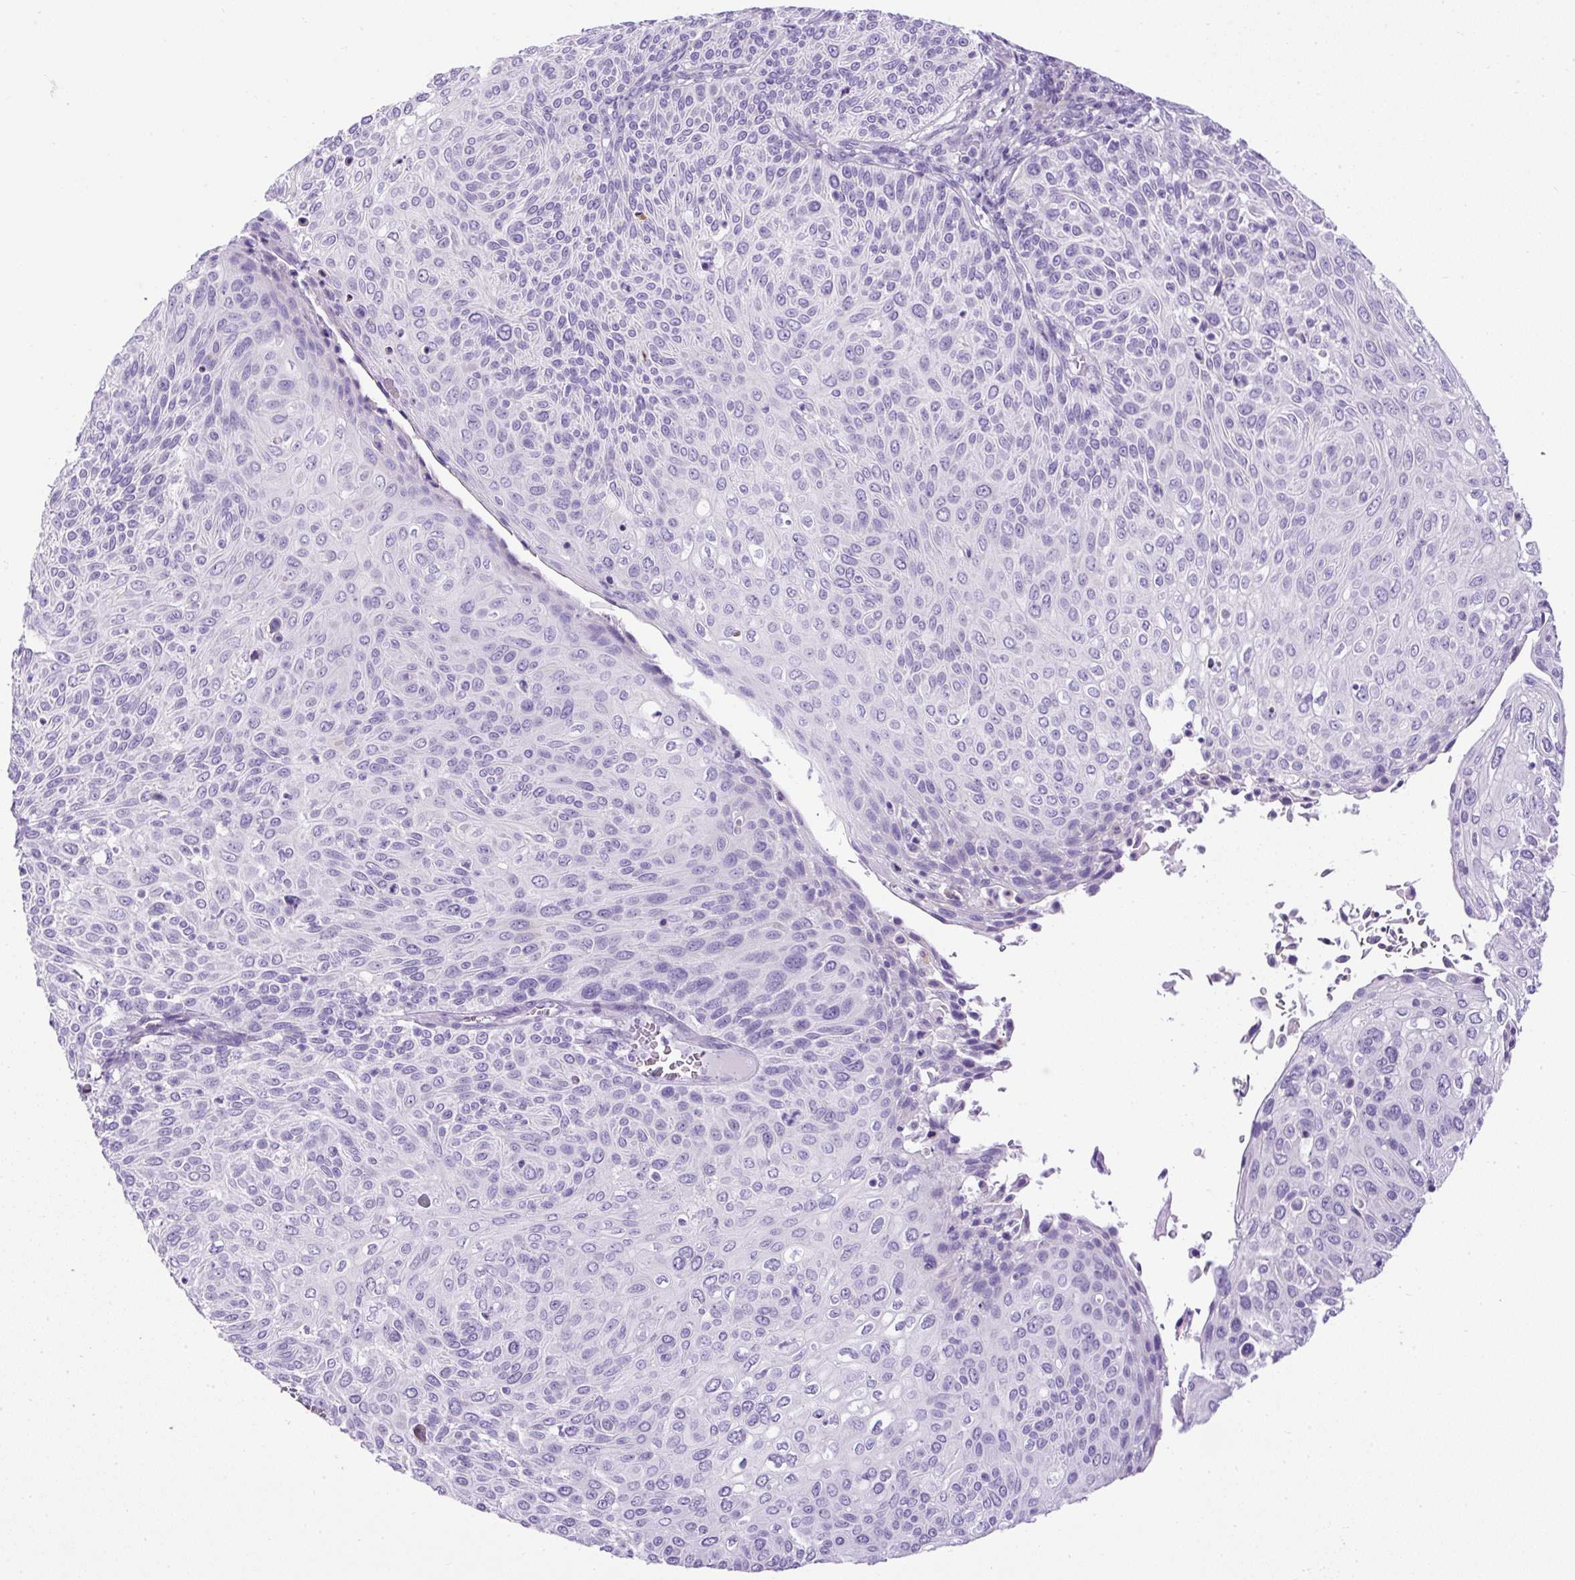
{"staining": {"intensity": "negative", "quantity": "none", "location": "none"}, "tissue": "cervical cancer", "cell_type": "Tumor cells", "image_type": "cancer", "snomed": [{"axis": "morphology", "description": "Squamous cell carcinoma, NOS"}, {"axis": "topography", "description": "Cervix"}], "caption": "Cervical cancer was stained to show a protein in brown. There is no significant expression in tumor cells. (DAB (3,3'-diaminobenzidine) immunohistochemistry (IHC) with hematoxylin counter stain).", "gene": "UPP1", "patient": {"sex": "female", "age": 31}}